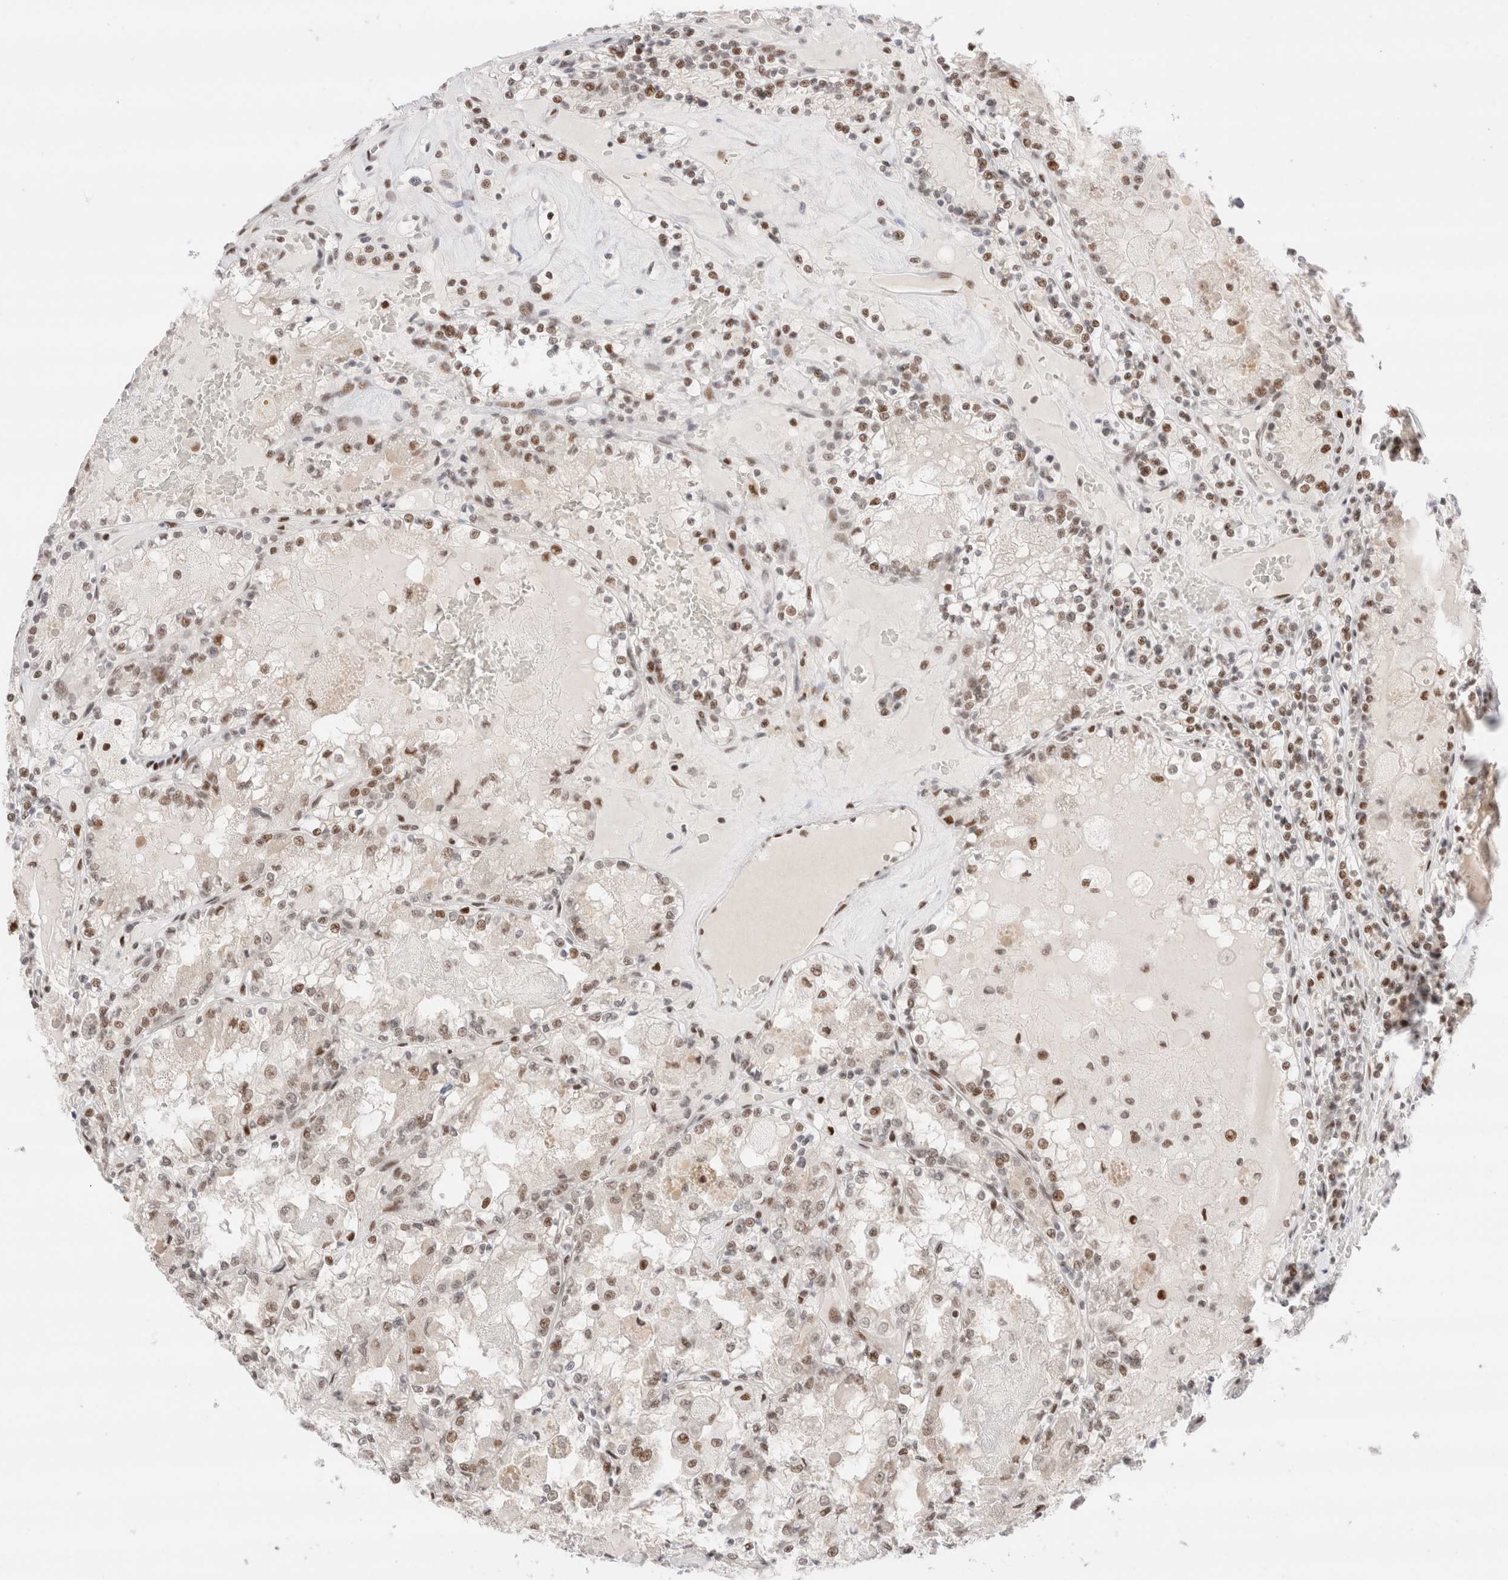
{"staining": {"intensity": "weak", "quantity": ">75%", "location": "nuclear"}, "tissue": "renal cancer", "cell_type": "Tumor cells", "image_type": "cancer", "snomed": [{"axis": "morphology", "description": "Adenocarcinoma, NOS"}, {"axis": "topography", "description": "Kidney"}], "caption": "Tumor cells reveal low levels of weak nuclear positivity in approximately >75% of cells in renal cancer.", "gene": "ZNF282", "patient": {"sex": "female", "age": 56}}